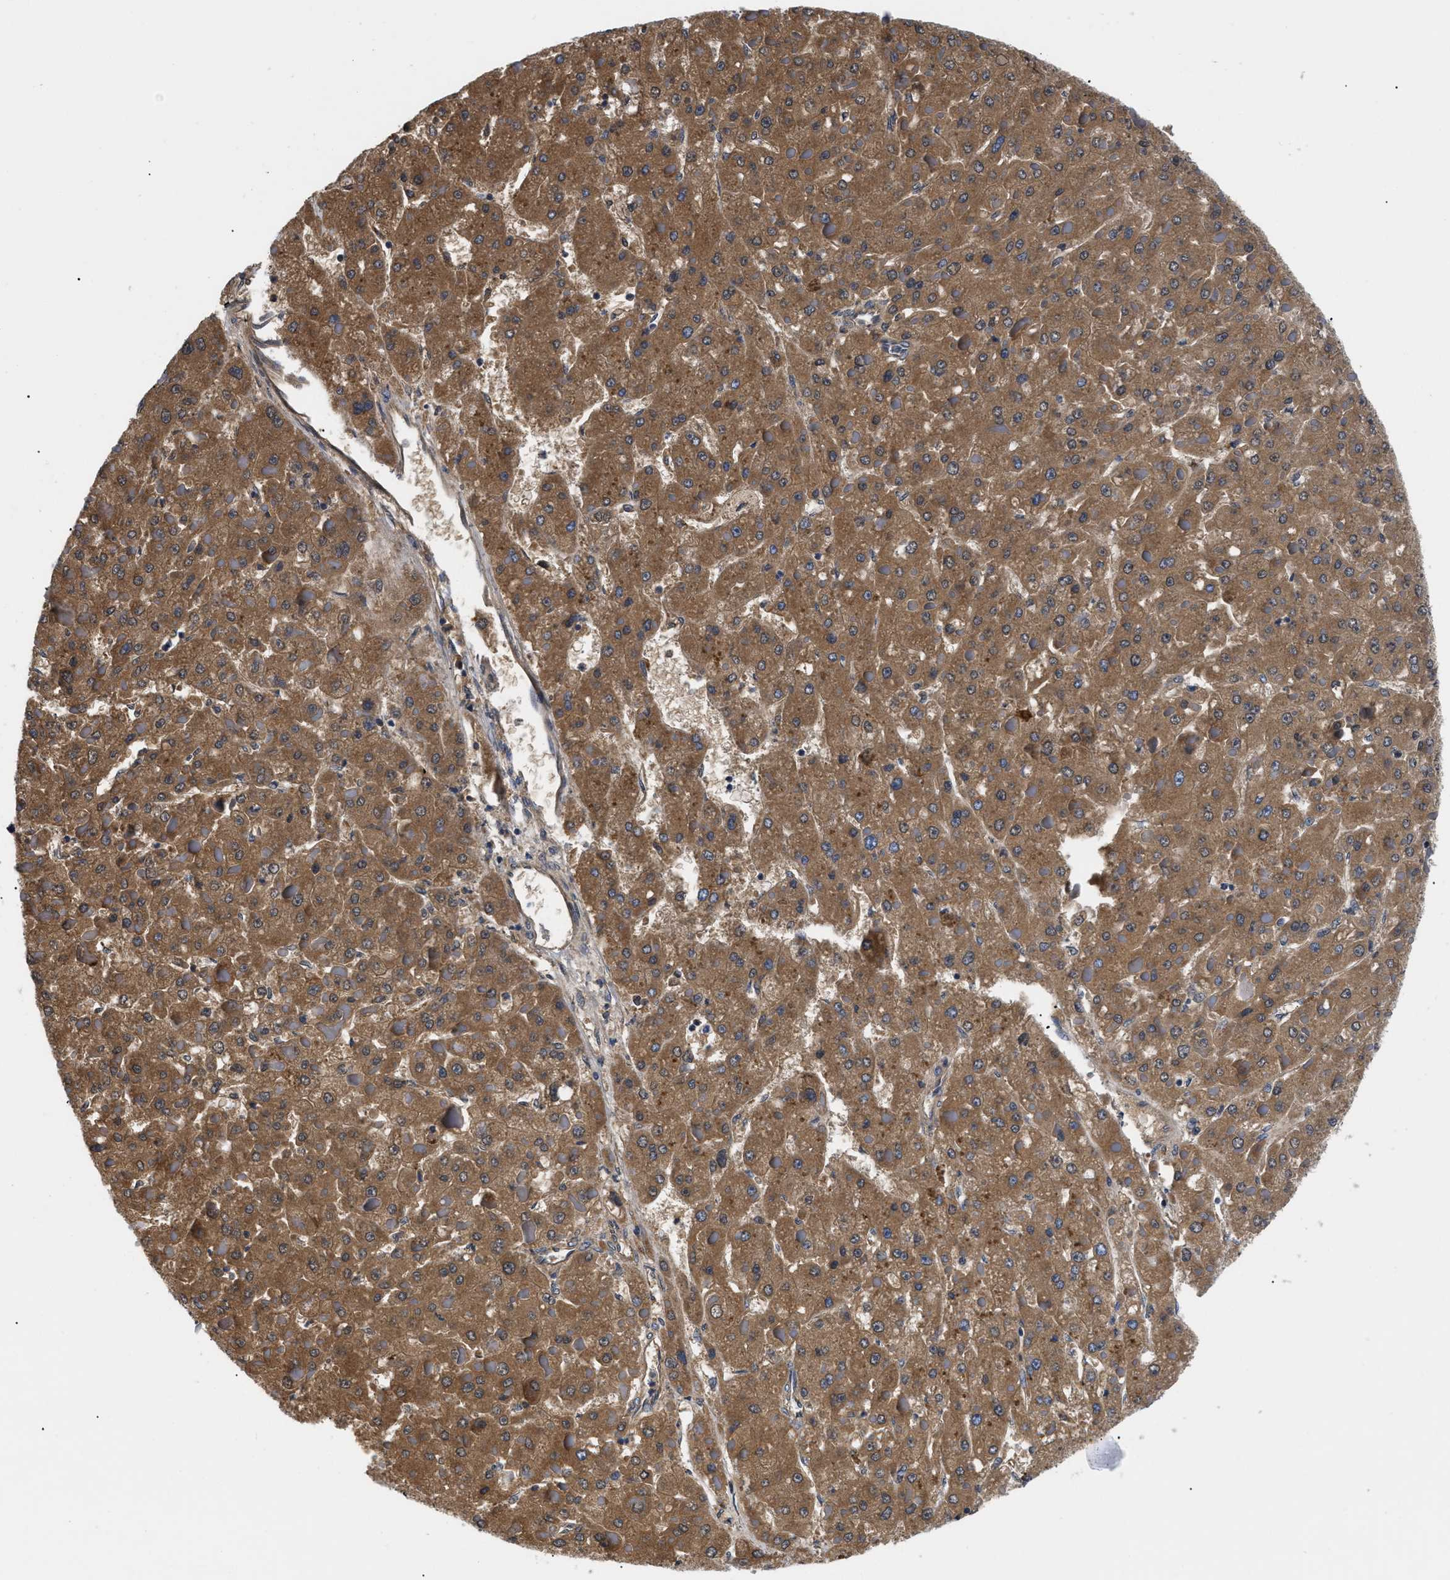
{"staining": {"intensity": "moderate", "quantity": ">75%", "location": "cytoplasmic/membranous"}, "tissue": "liver cancer", "cell_type": "Tumor cells", "image_type": "cancer", "snomed": [{"axis": "morphology", "description": "Carcinoma, Hepatocellular, NOS"}, {"axis": "topography", "description": "Liver"}], "caption": "This photomicrograph exhibits immunohistochemistry (IHC) staining of liver cancer (hepatocellular carcinoma), with medium moderate cytoplasmic/membranous staining in approximately >75% of tumor cells.", "gene": "GPR149", "patient": {"sex": "female", "age": 73}}